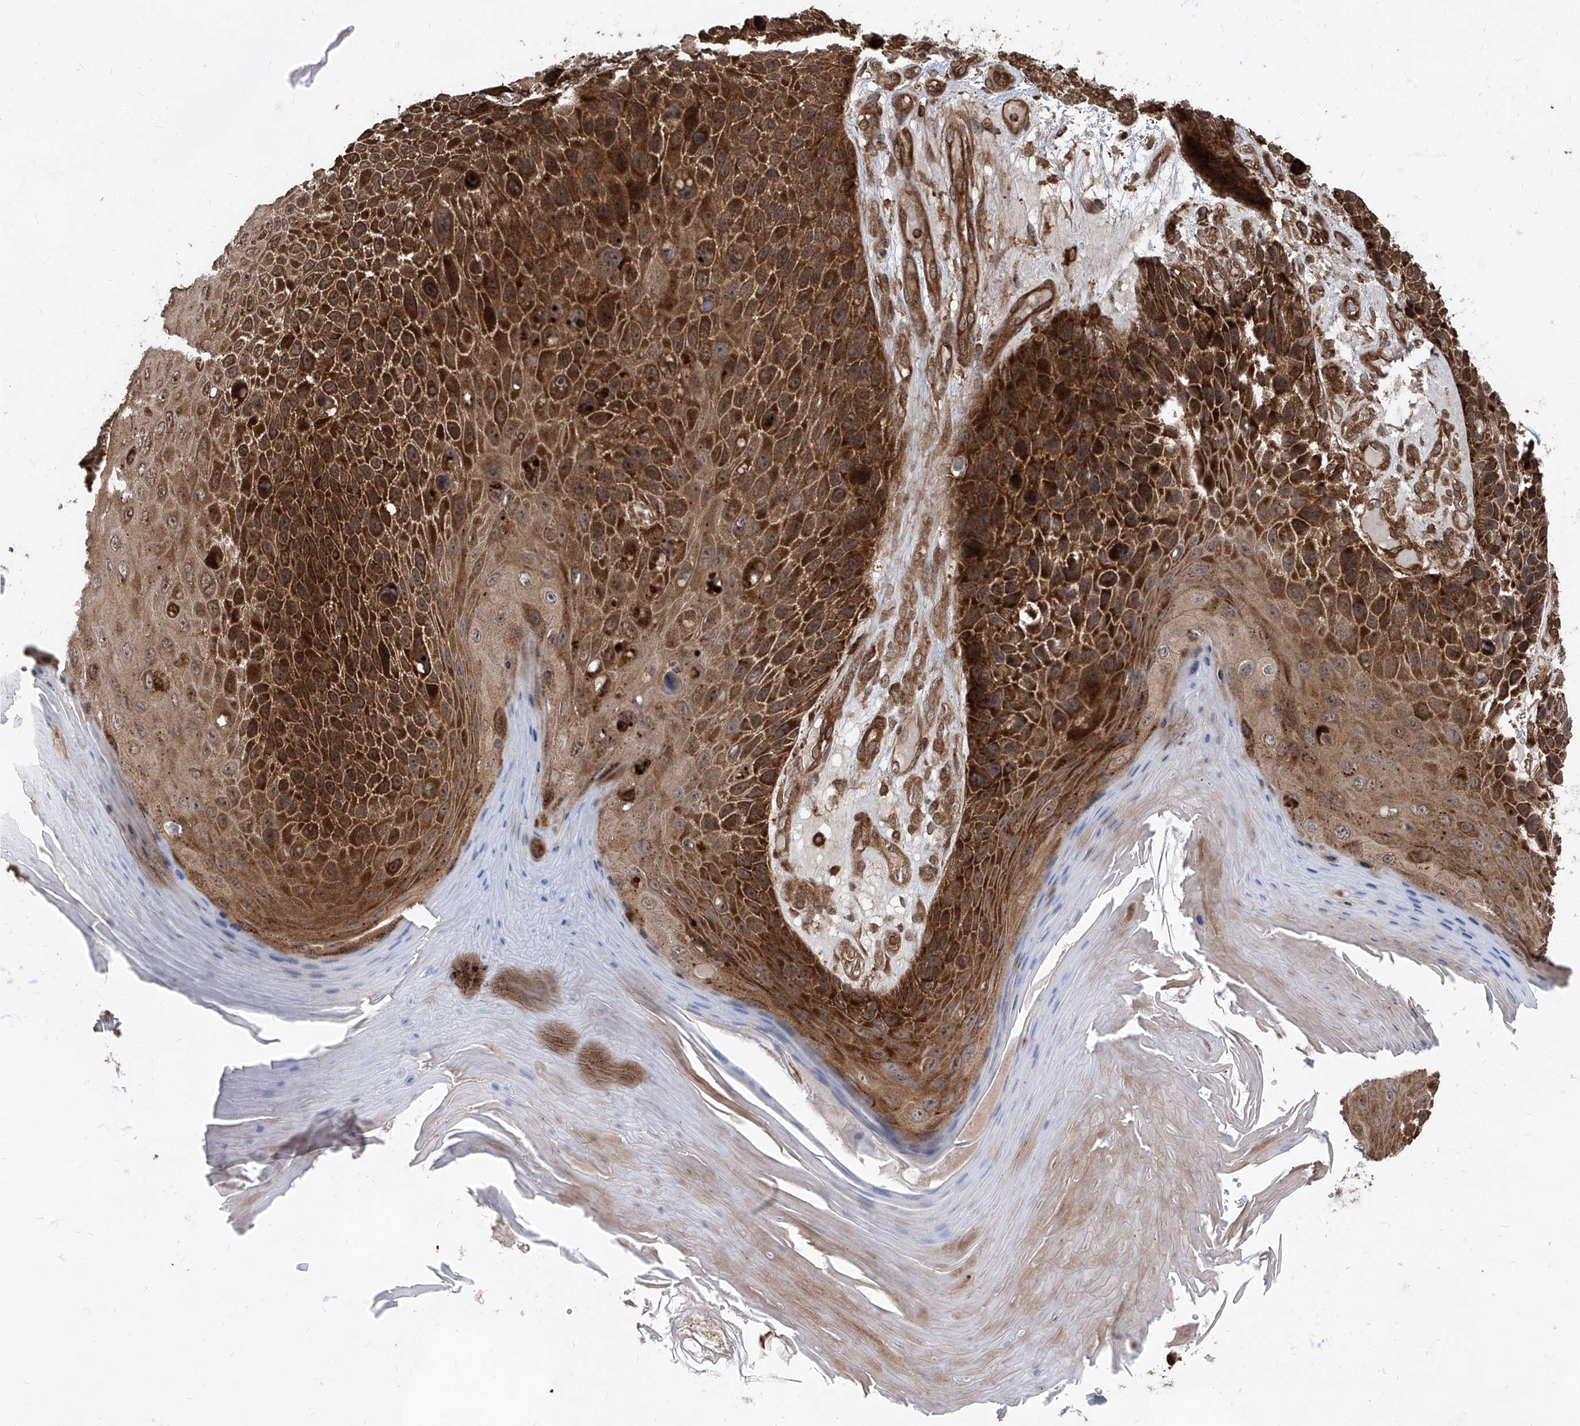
{"staining": {"intensity": "strong", "quantity": ">75%", "location": "cytoplasmic/membranous"}, "tissue": "skin cancer", "cell_type": "Tumor cells", "image_type": "cancer", "snomed": [{"axis": "morphology", "description": "Squamous cell carcinoma, NOS"}, {"axis": "topography", "description": "Skin"}], "caption": "Human squamous cell carcinoma (skin) stained with a protein marker displays strong staining in tumor cells.", "gene": "MAGED2", "patient": {"sex": "female", "age": 88}}